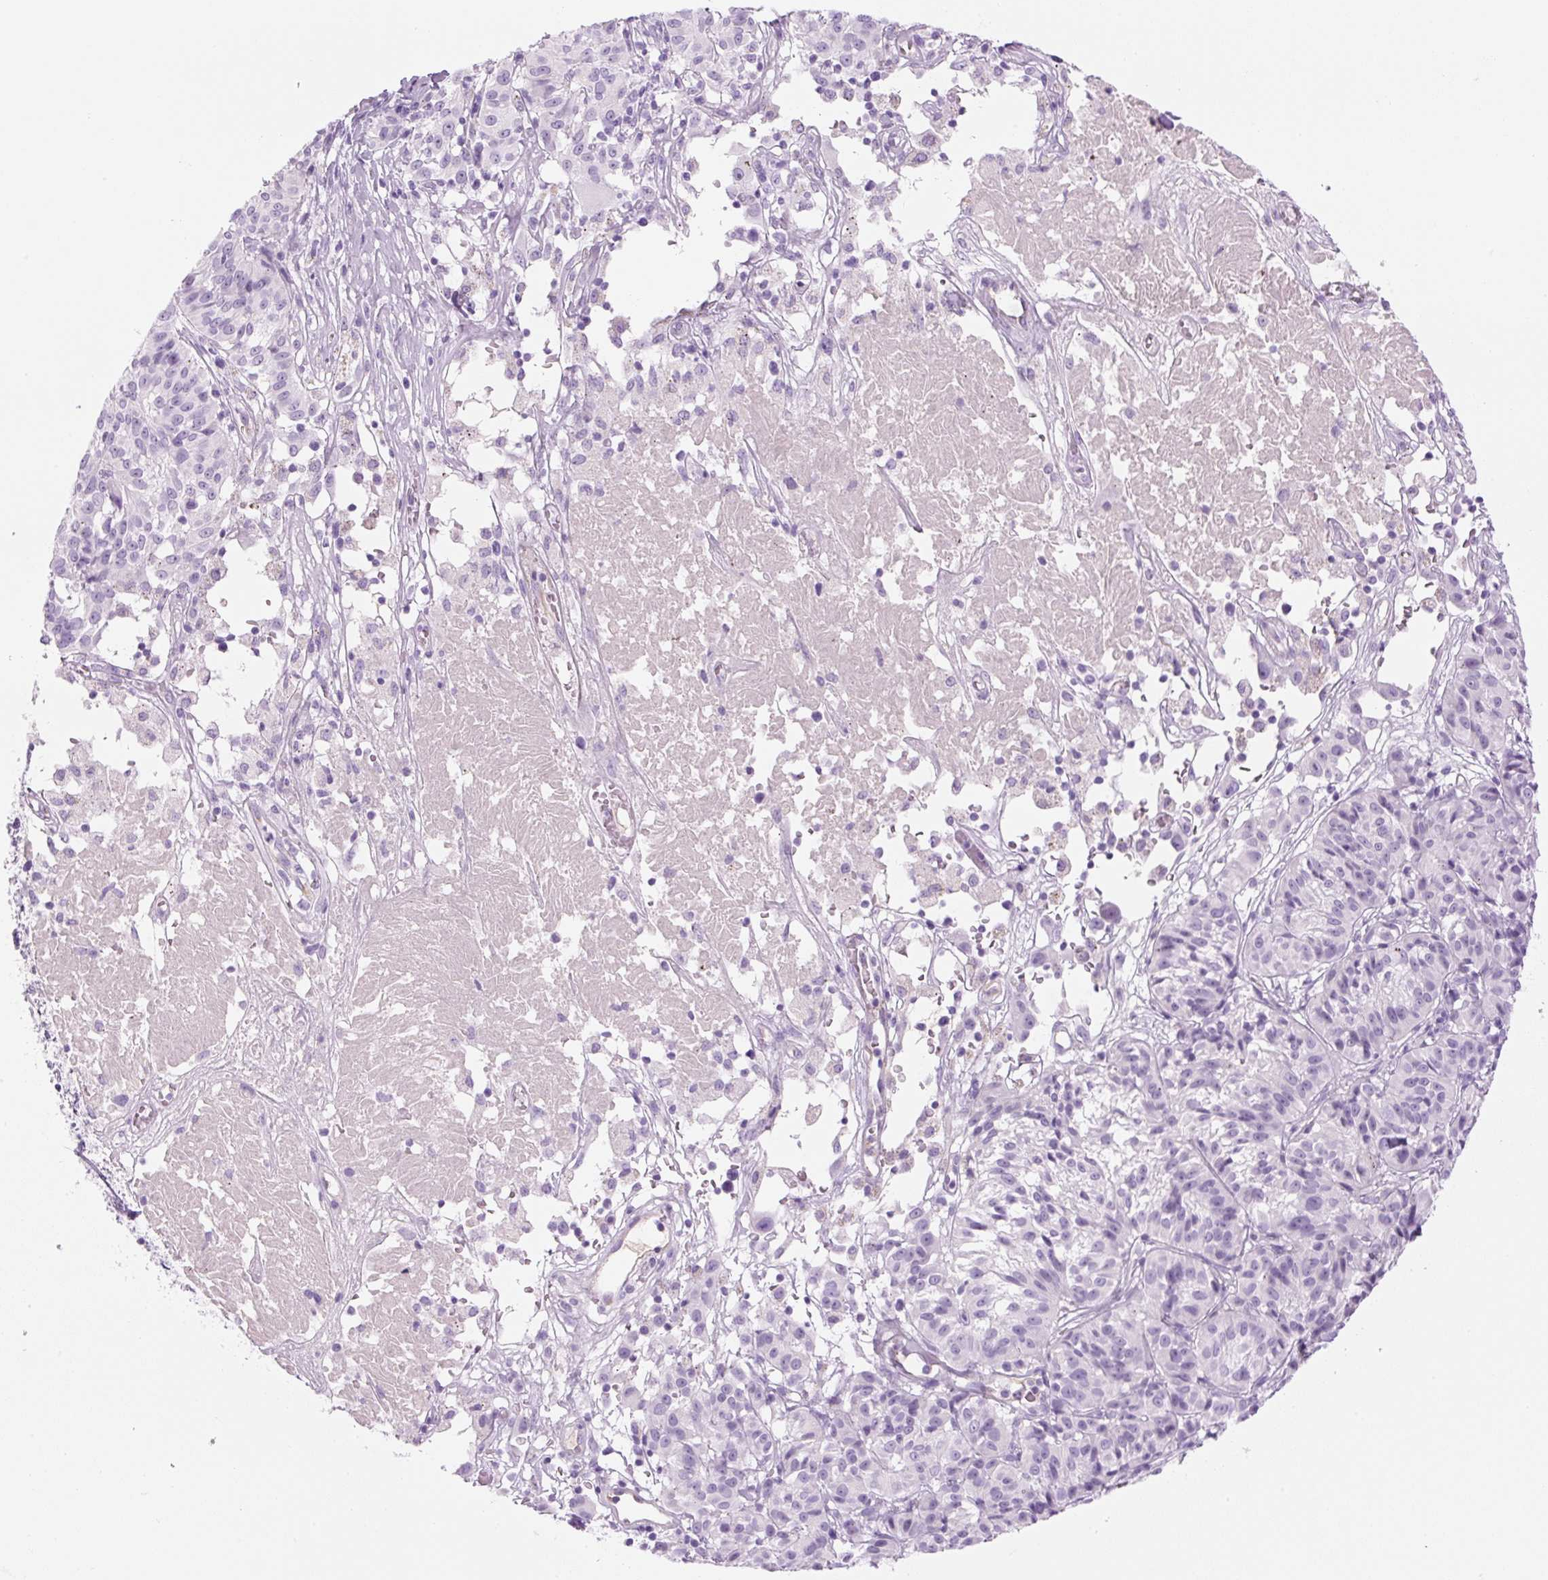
{"staining": {"intensity": "negative", "quantity": "none", "location": "none"}, "tissue": "melanoma", "cell_type": "Tumor cells", "image_type": "cancer", "snomed": [{"axis": "morphology", "description": "Malignant melanoma, NOS"}, {"axis": "topography", "description": "Skin"}], "caption": "IHC histopathology image of human malignant melanoma stained for a protein (brown), which displays no staining in tumor cells.", "gene": "RSPO4", "patient": {"sex": "female", "age": 72}}